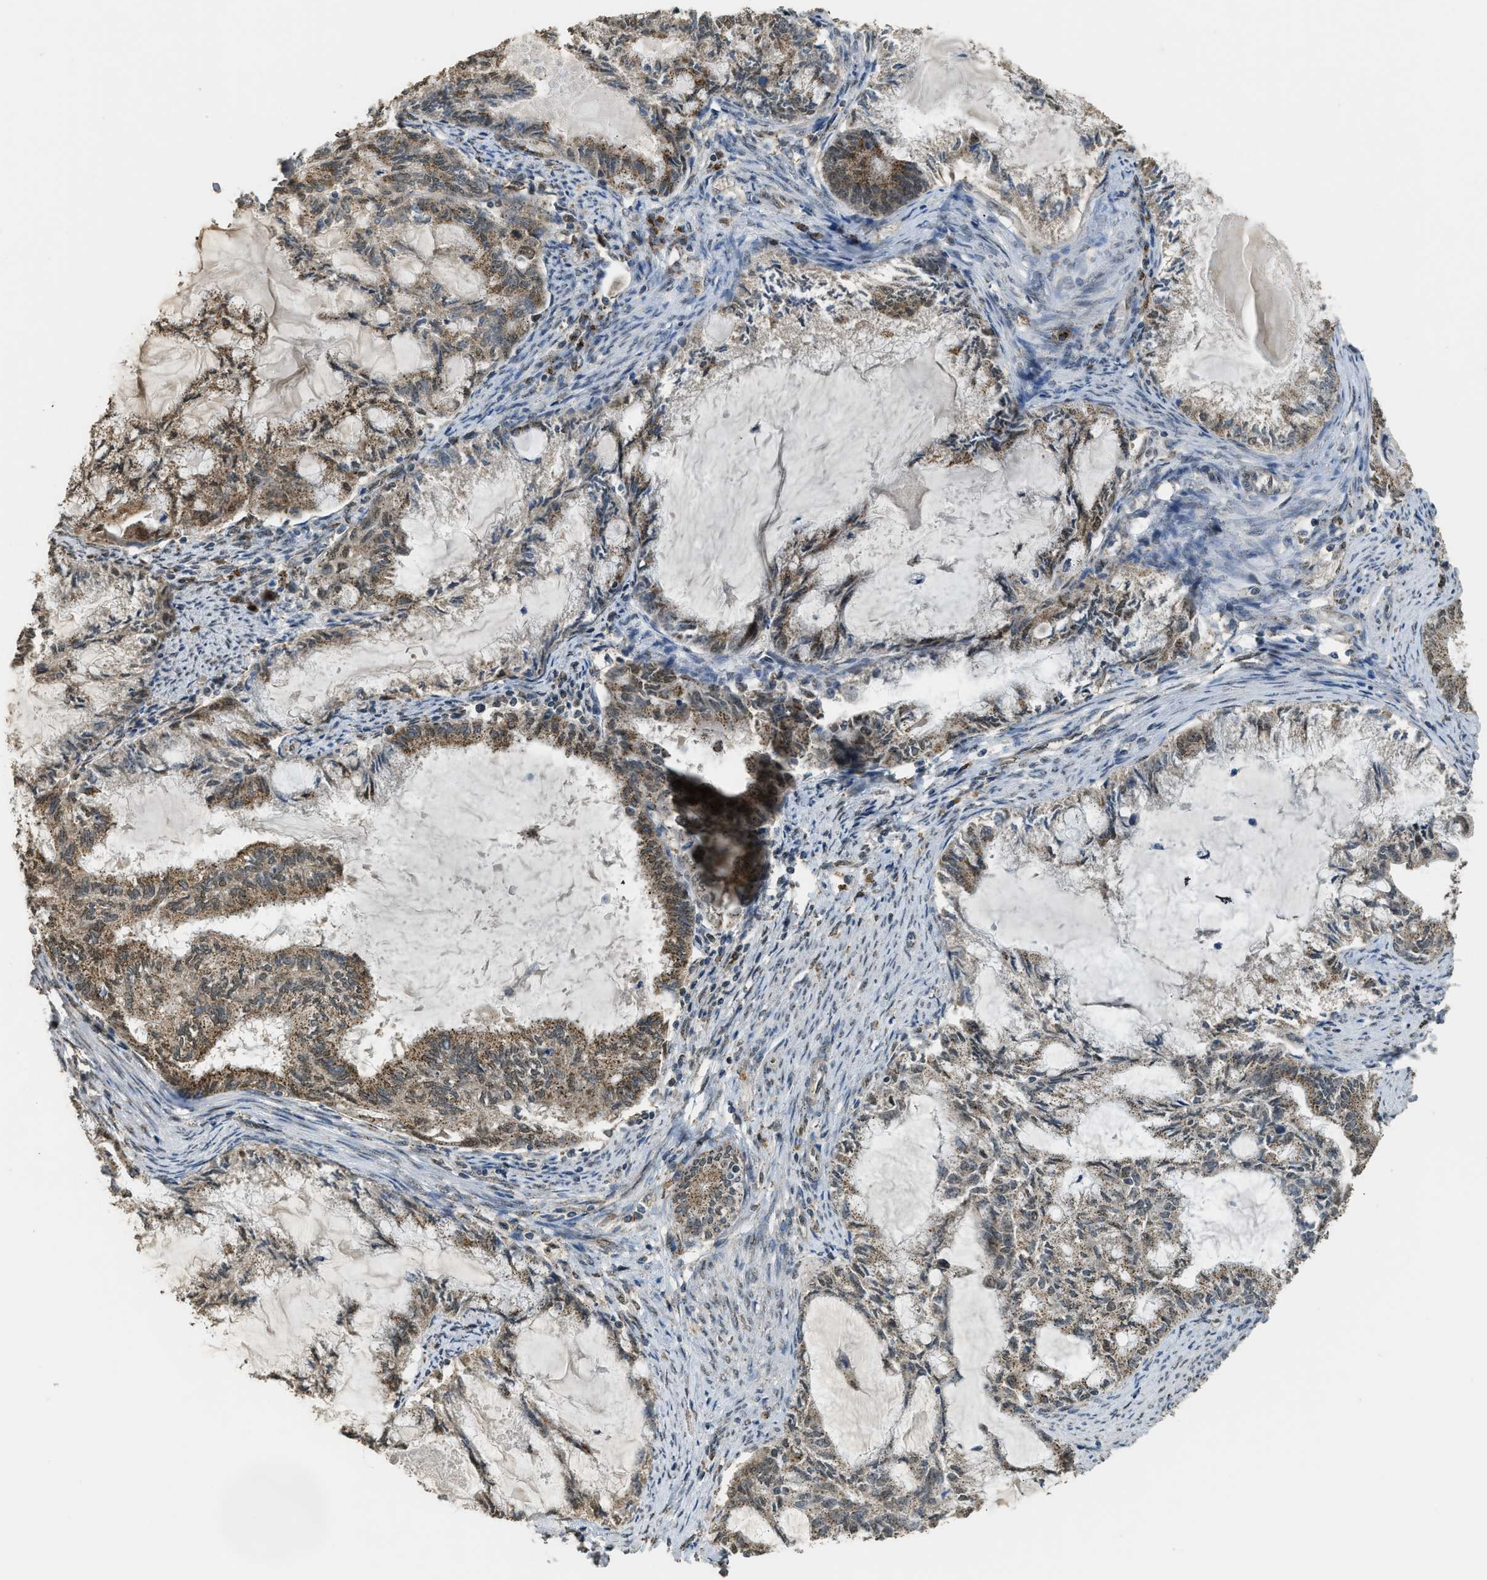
{"staining": {"intensity": "moderate", "quantity": ">75%", "location": "cytoplasmic/membranous"}, "tissue": "endometrial cancer", "cell_type": "Tumor cells", "image_type": "cancer", "snomed": [{"axis": "morphology", "description": "Adenocarcinoma, NOS"}, {"axis": "topography", "description": "Endometrium"}], "caption": "A medium amount of moderate cytoplasmic/membranous positivity is present in about >75% of tumor cells in endometrial cancer tissue. Using DAB (brown) and hematoxylin (blue) stains, captured at high magnification using brightfield microscopy.", "gene": "IPO7", "patient": {"sex": "female", "age": 86}}